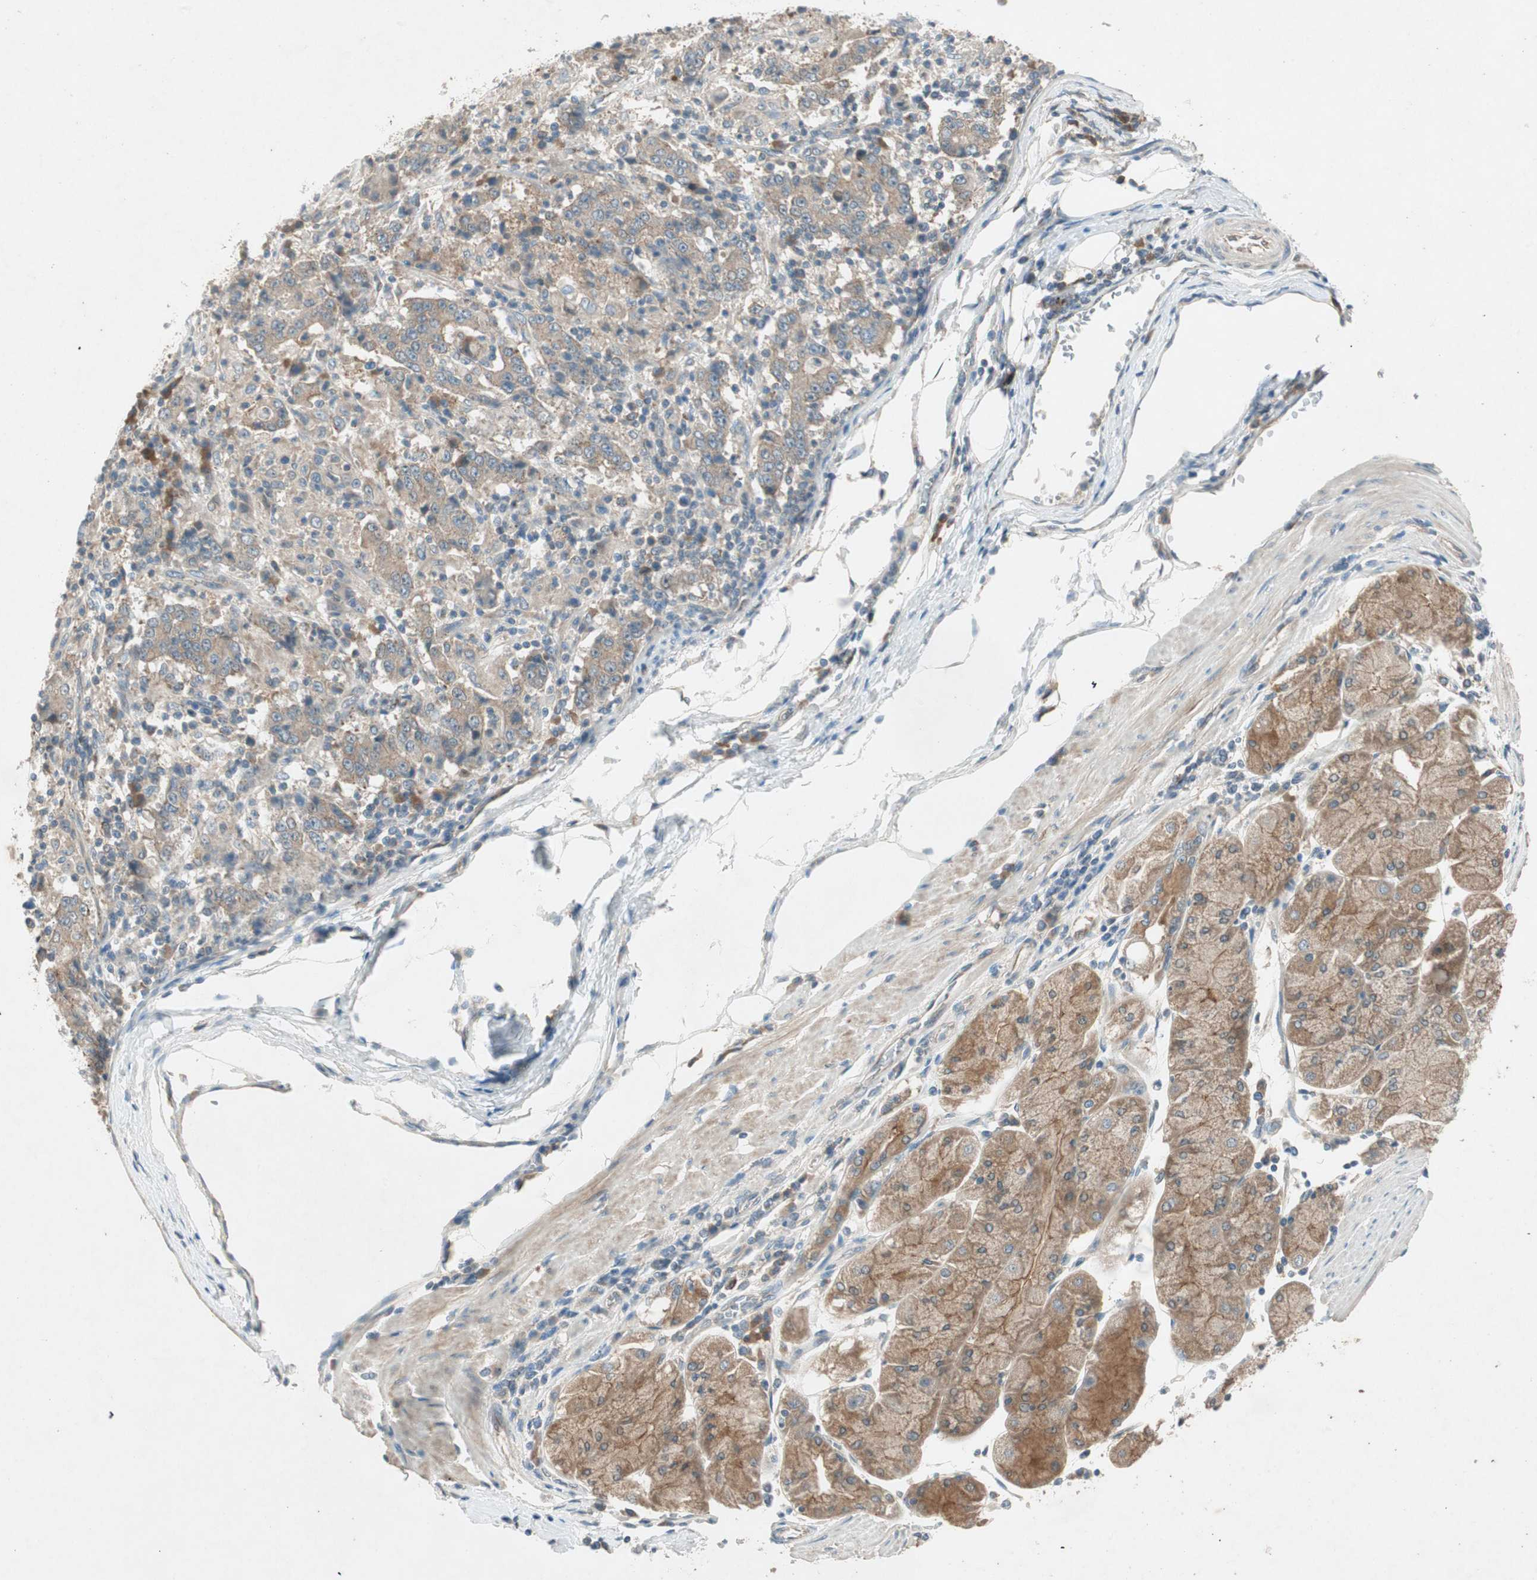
{"staining": {"intensity": "moderate", "quantity": ">75%", "location": "cytoplasmic/membranous"}, "tissue": "stomach cancer", "cell_type": "Tumor cells", "image_type": "cancer", "snomed": [{"axis": "morphology", "description": "Normal tissue, NOS"}, {"axis": "morphology", "description": "Adenocarcinoma, NOS"}, {"axis": "topography", "description": "Stomach, upper"}, {"axis": "topography", "description": "Stomach"}], "caption": "An immunohistochemistry (IHC) image of neoplastic tissue is shown. Protein staining in brown highlights moderate cytoplasmic/membranous positivity in stomach cancer (adenocarcinoma) within tumor cells.", "gene": "NCLN", "patient": {"sex": "male", "age": 59}}